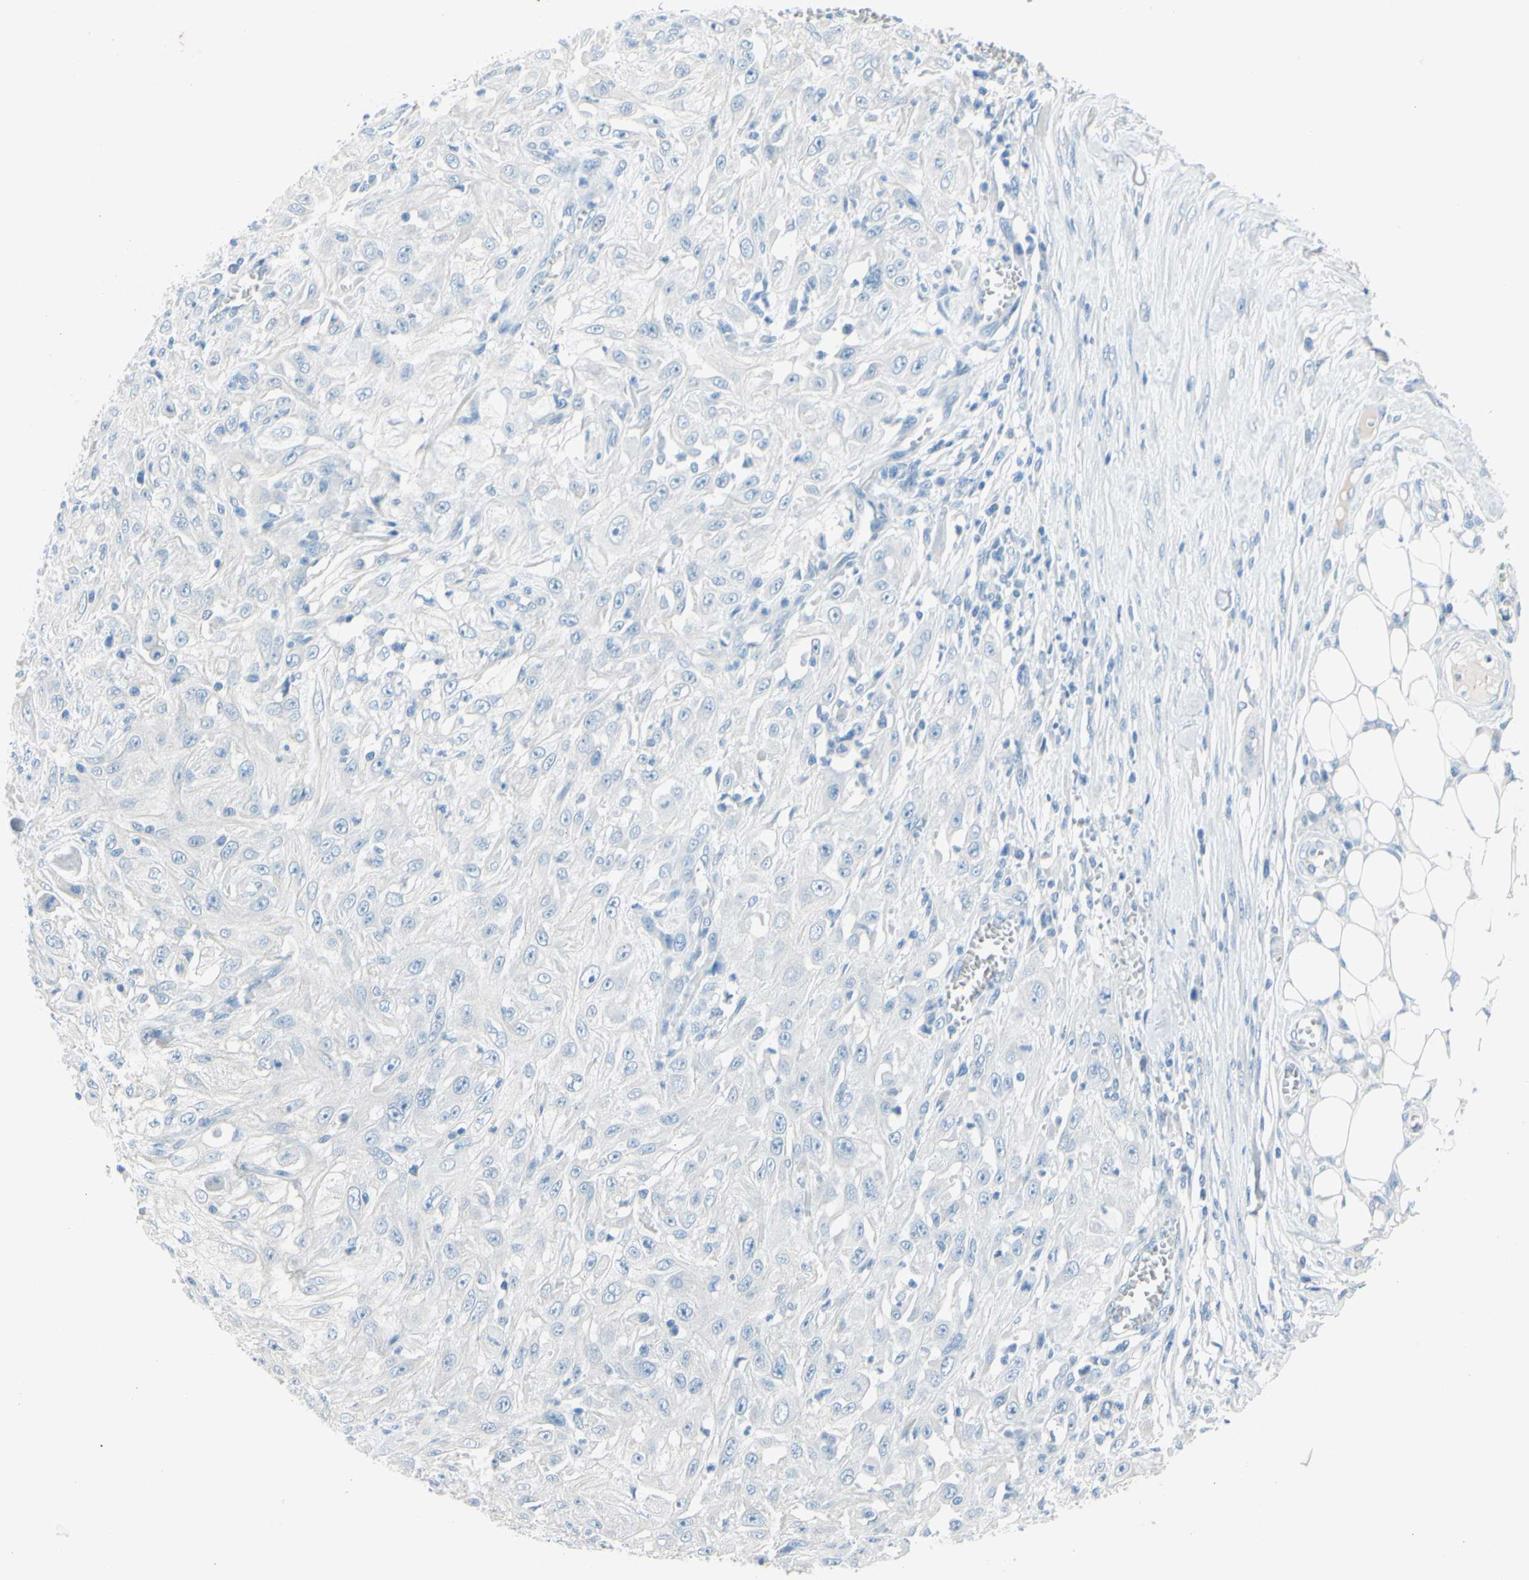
{"staining": {"intensity": "negative", "quantity": "none", "location": "none"}, "tissue": "skin cancer", "cell_type": "Tumor cells", "image_type": "cancer", "snomed": [{"axis": "morphology", "description": "Squamous cell carcinoma, NOS"}, {"axis": "morphology", "description": "Squamous cell carcinoma, metastatic, NOS"}, {"axis": "topography", "description": "Skin"}, {"axis": "topography", "description": "Lymph node"}], "caption": "DAB (3,3'-diaminobenzidine) immunohistochemical staining of skin squamous cell carcinoma demonstrates no significant expression in tumor cells.", "gene": "DCT", "patient": {"sex": "male", "age": 75}}